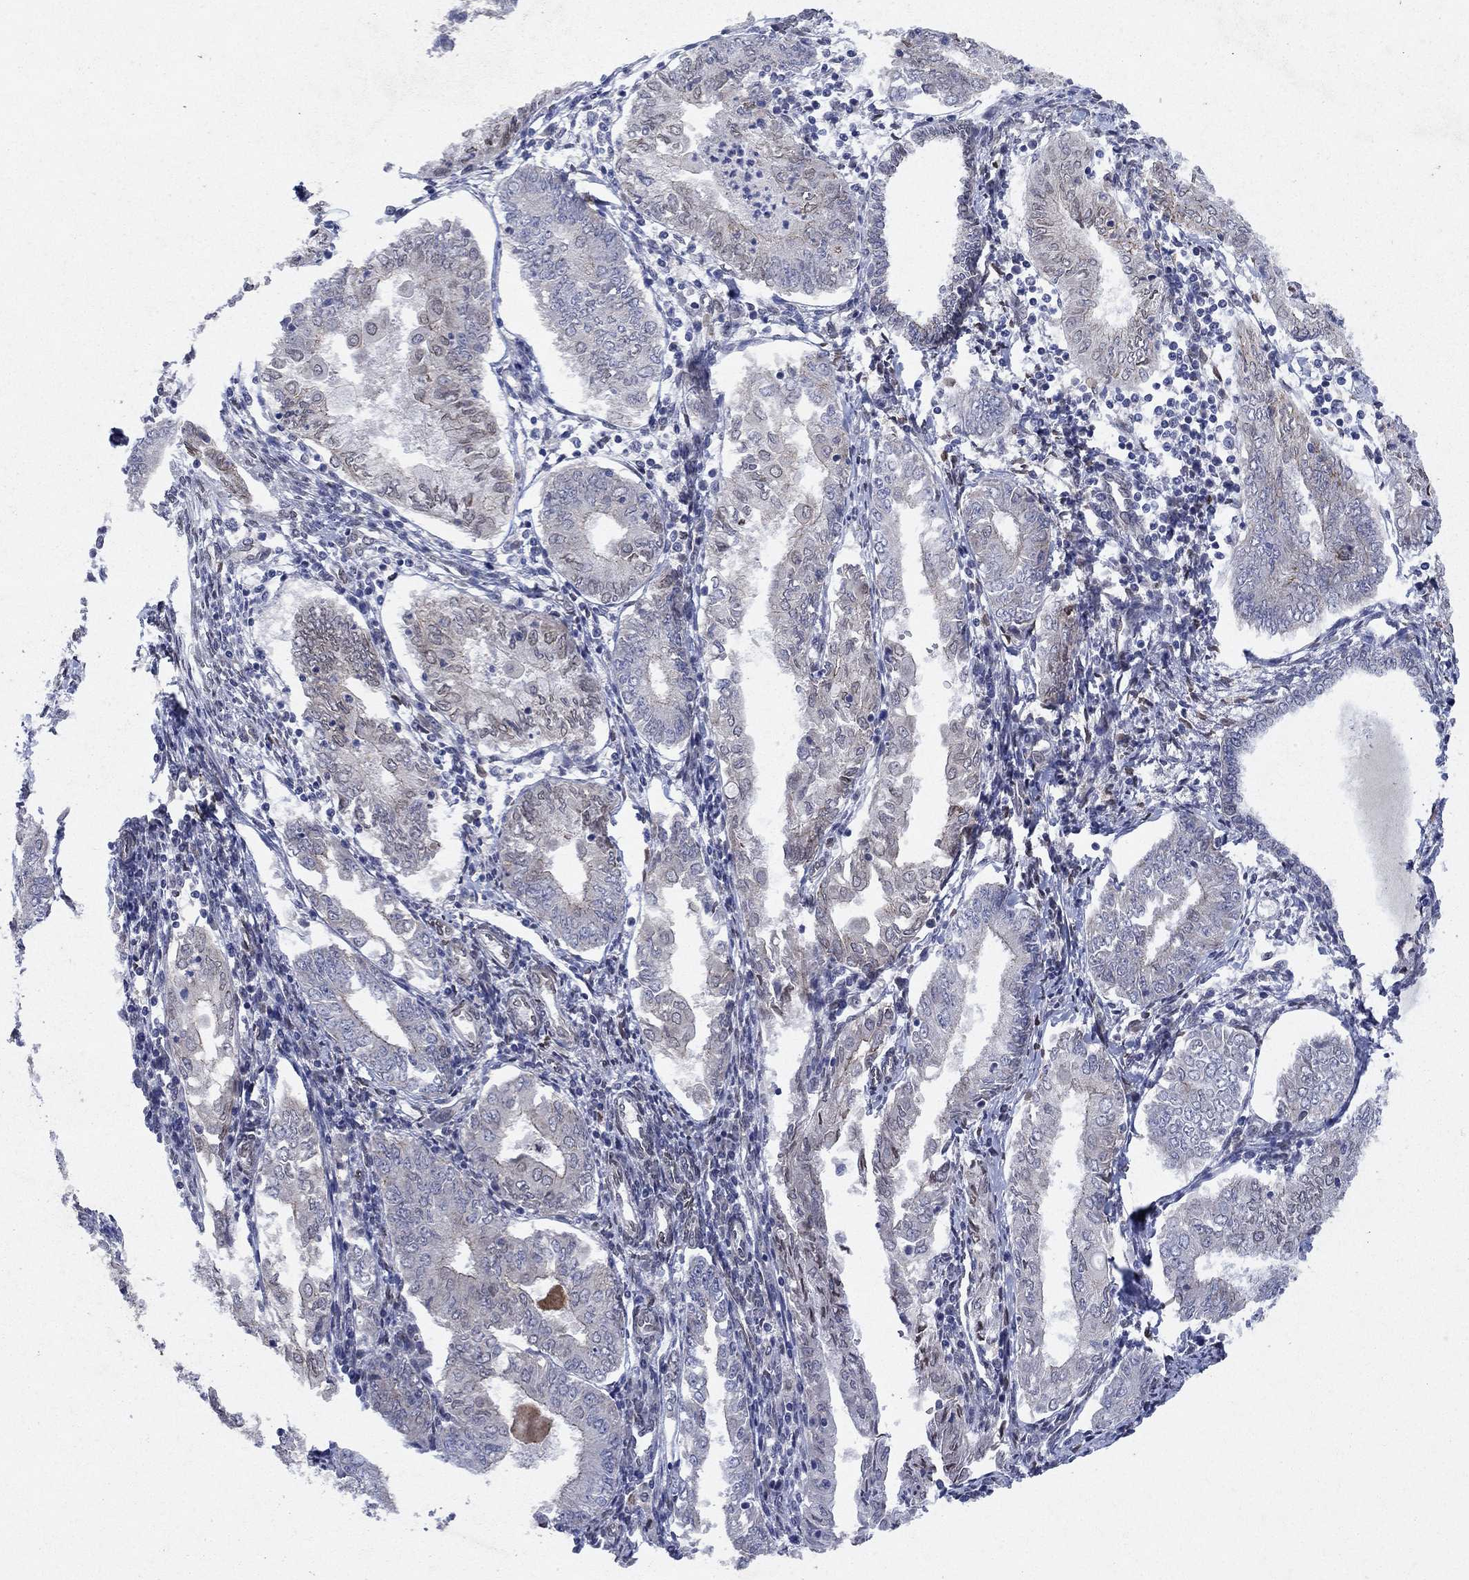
{"staining": {"intensity": "negative", "quantity": "none", "location": "none"}, "tissue": "endometrial cancer", "cell_type": "Tumor cells", "image_type": "cancer", "snomed": [{"axis": "morphology", "description": "Adenocarcinoma, NOS"}, {"axis": "topography", "description": "Endometrium"}], "caption": "The IHC image has no significant positivity in tumor cells of endometrial adenocarcinoma tissue.", "gene": "EMC9", "patient": {"sex": "female", "age": 68}}